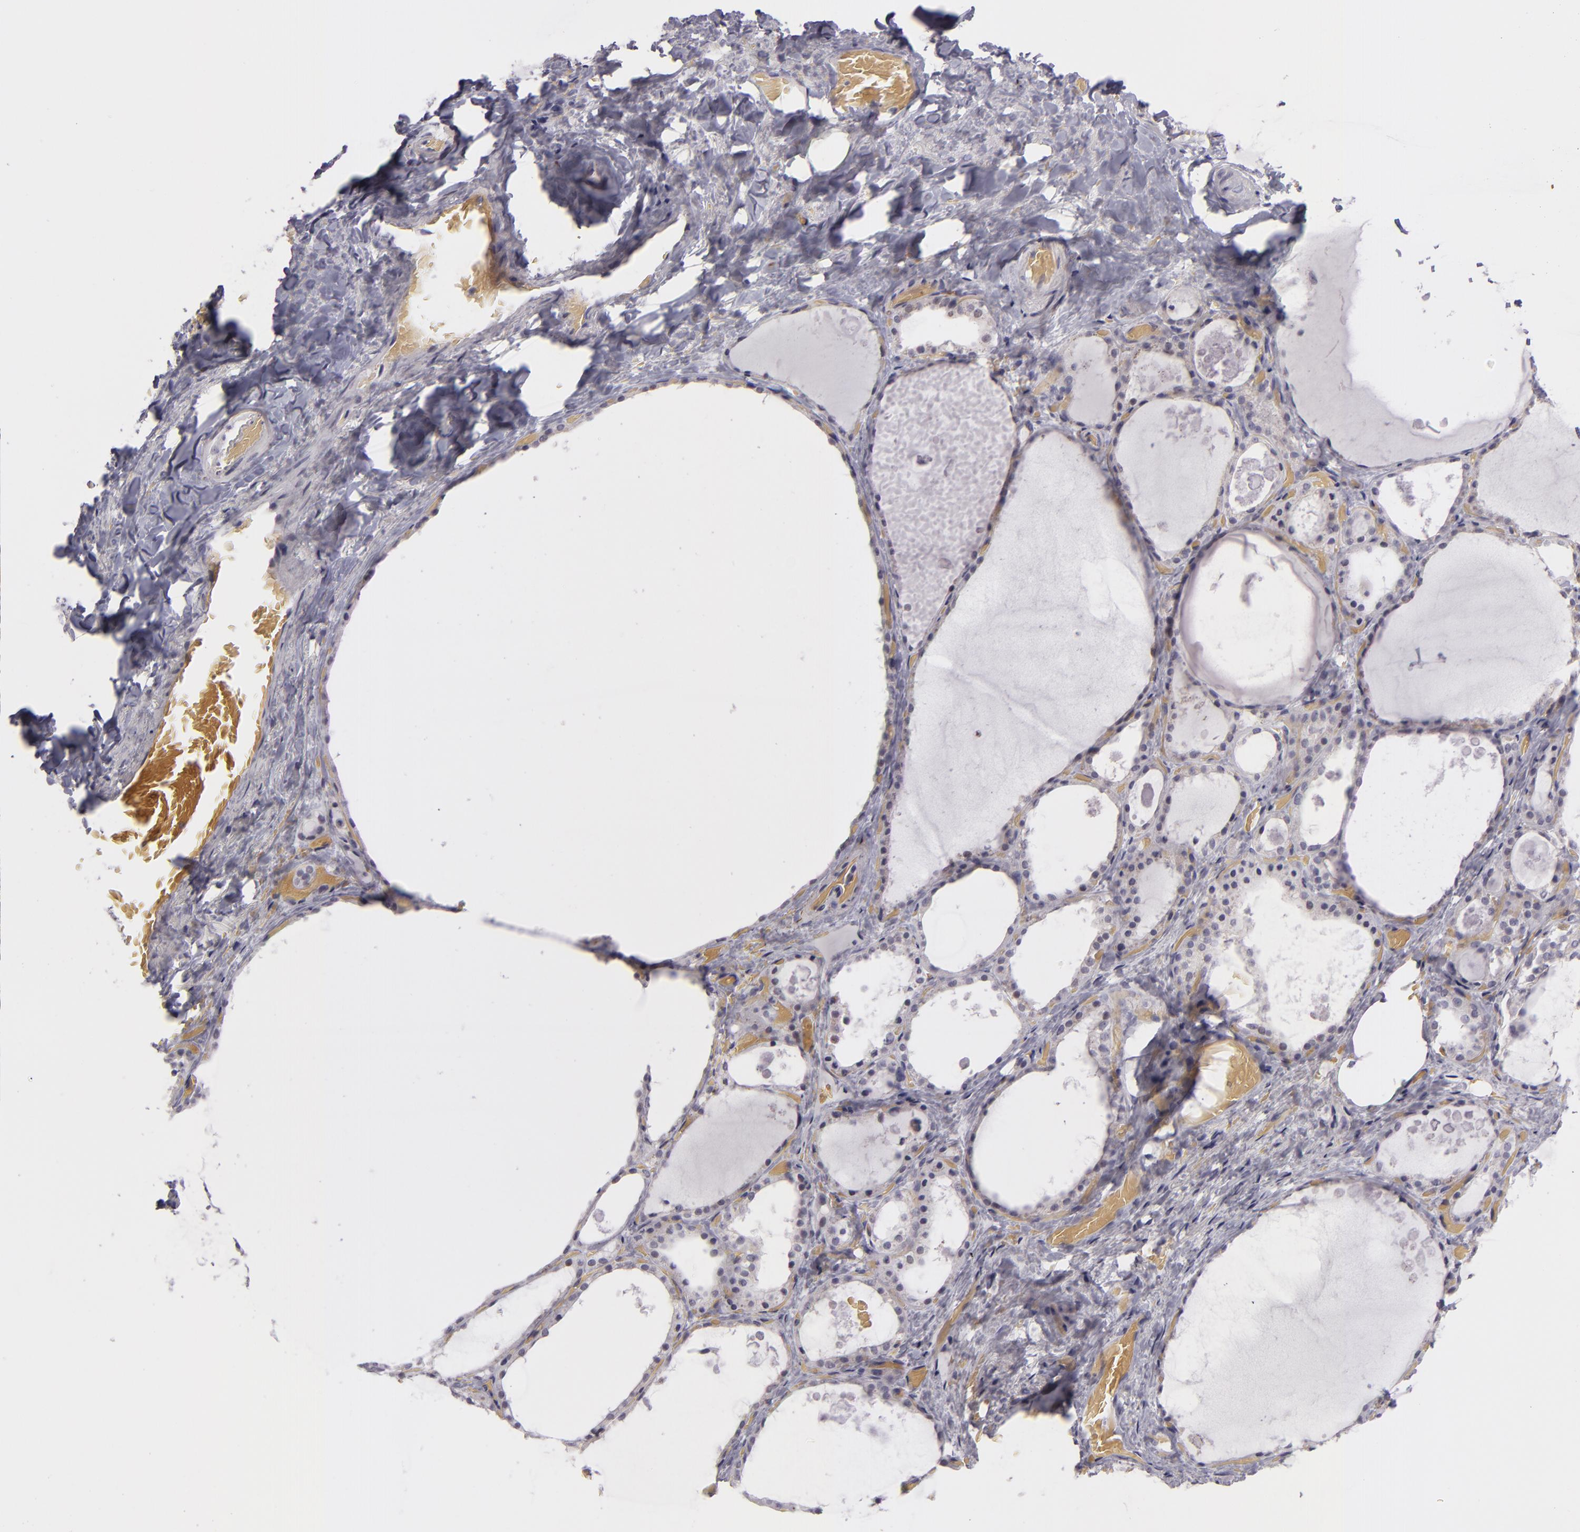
{"staining": {"intensity": "negative", "quantity": "none", "location": "none"}, "tissue": "thyroid gland", "cell_type": "Glandular cells", "image_type": "normal", "snomed": [{"axis": "morphology", "description": "Normal tissue, NOS"}, {"axis": "topography", "description": "Thyroid gland"}], "caption": "High magnification brightfield microscopy of benign thyroid gland stained with DAB (brown) and counterstained with hematoxylin (blue): glandular cells show no significant expression.", "gene": "SNCB", "patient": {"sex": "male", "age": 61}}